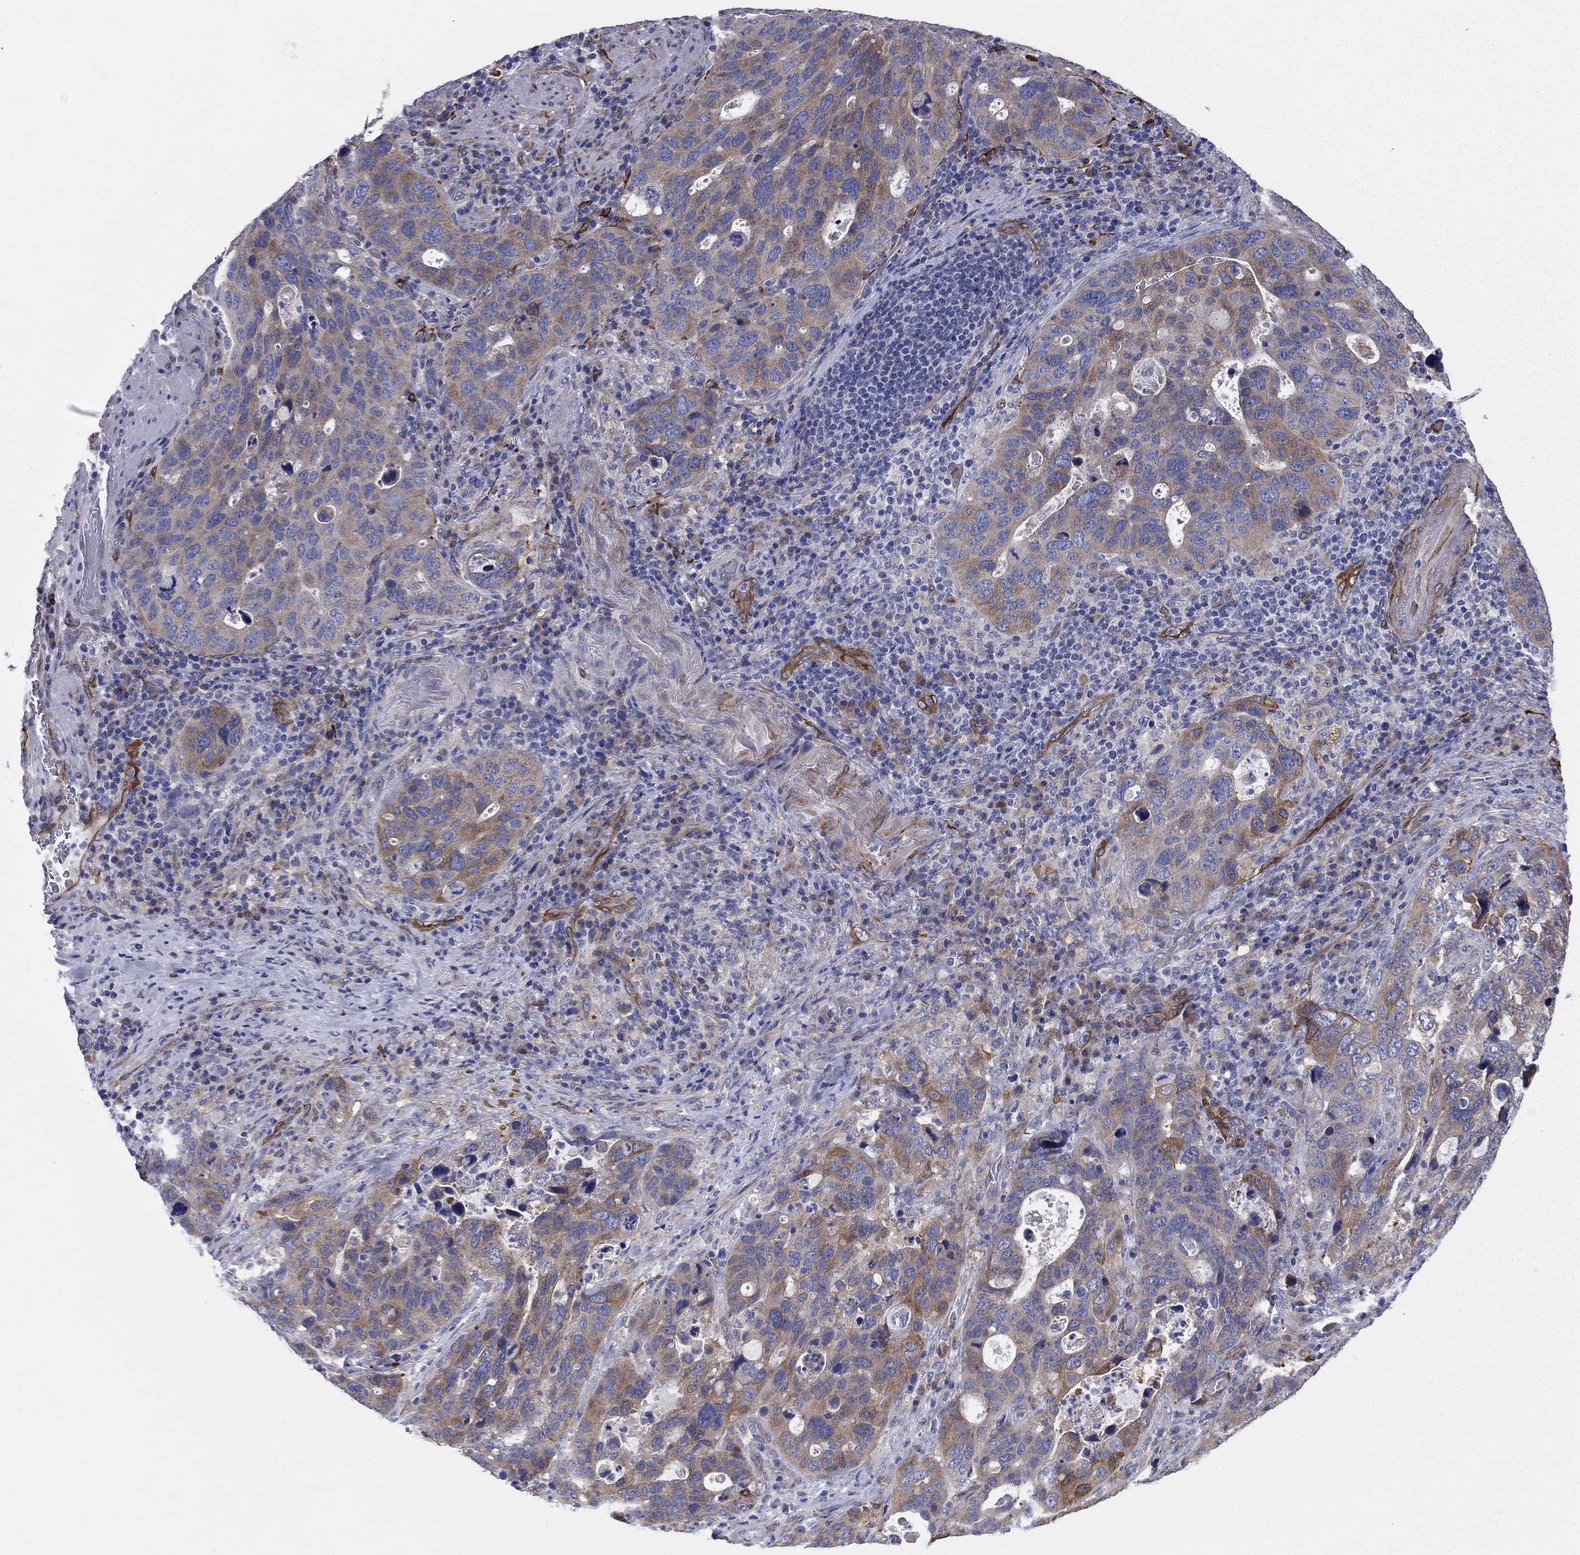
{"staining": {"intensity": "moderate", "quantity": "<25%", "location": "cytoplasmic/membranous"}, "tissue": "stomach cancer", "cell_type": "Tumor cells", "image_type": "cancer", "snomed": [{"axis": "morphology", "description": "Adenocarcinoma, NOS"}, {"axis": "topography", "description": "Stomach"}], "caption": "Moderate cytoplasmic/membranous positivity for a protein is appreciated in approximately <25% of tumor cells of stomach adenocarcinoma using IHC.", "gene": "EMP2", "patient": {"sex": "male", "age": 54}}